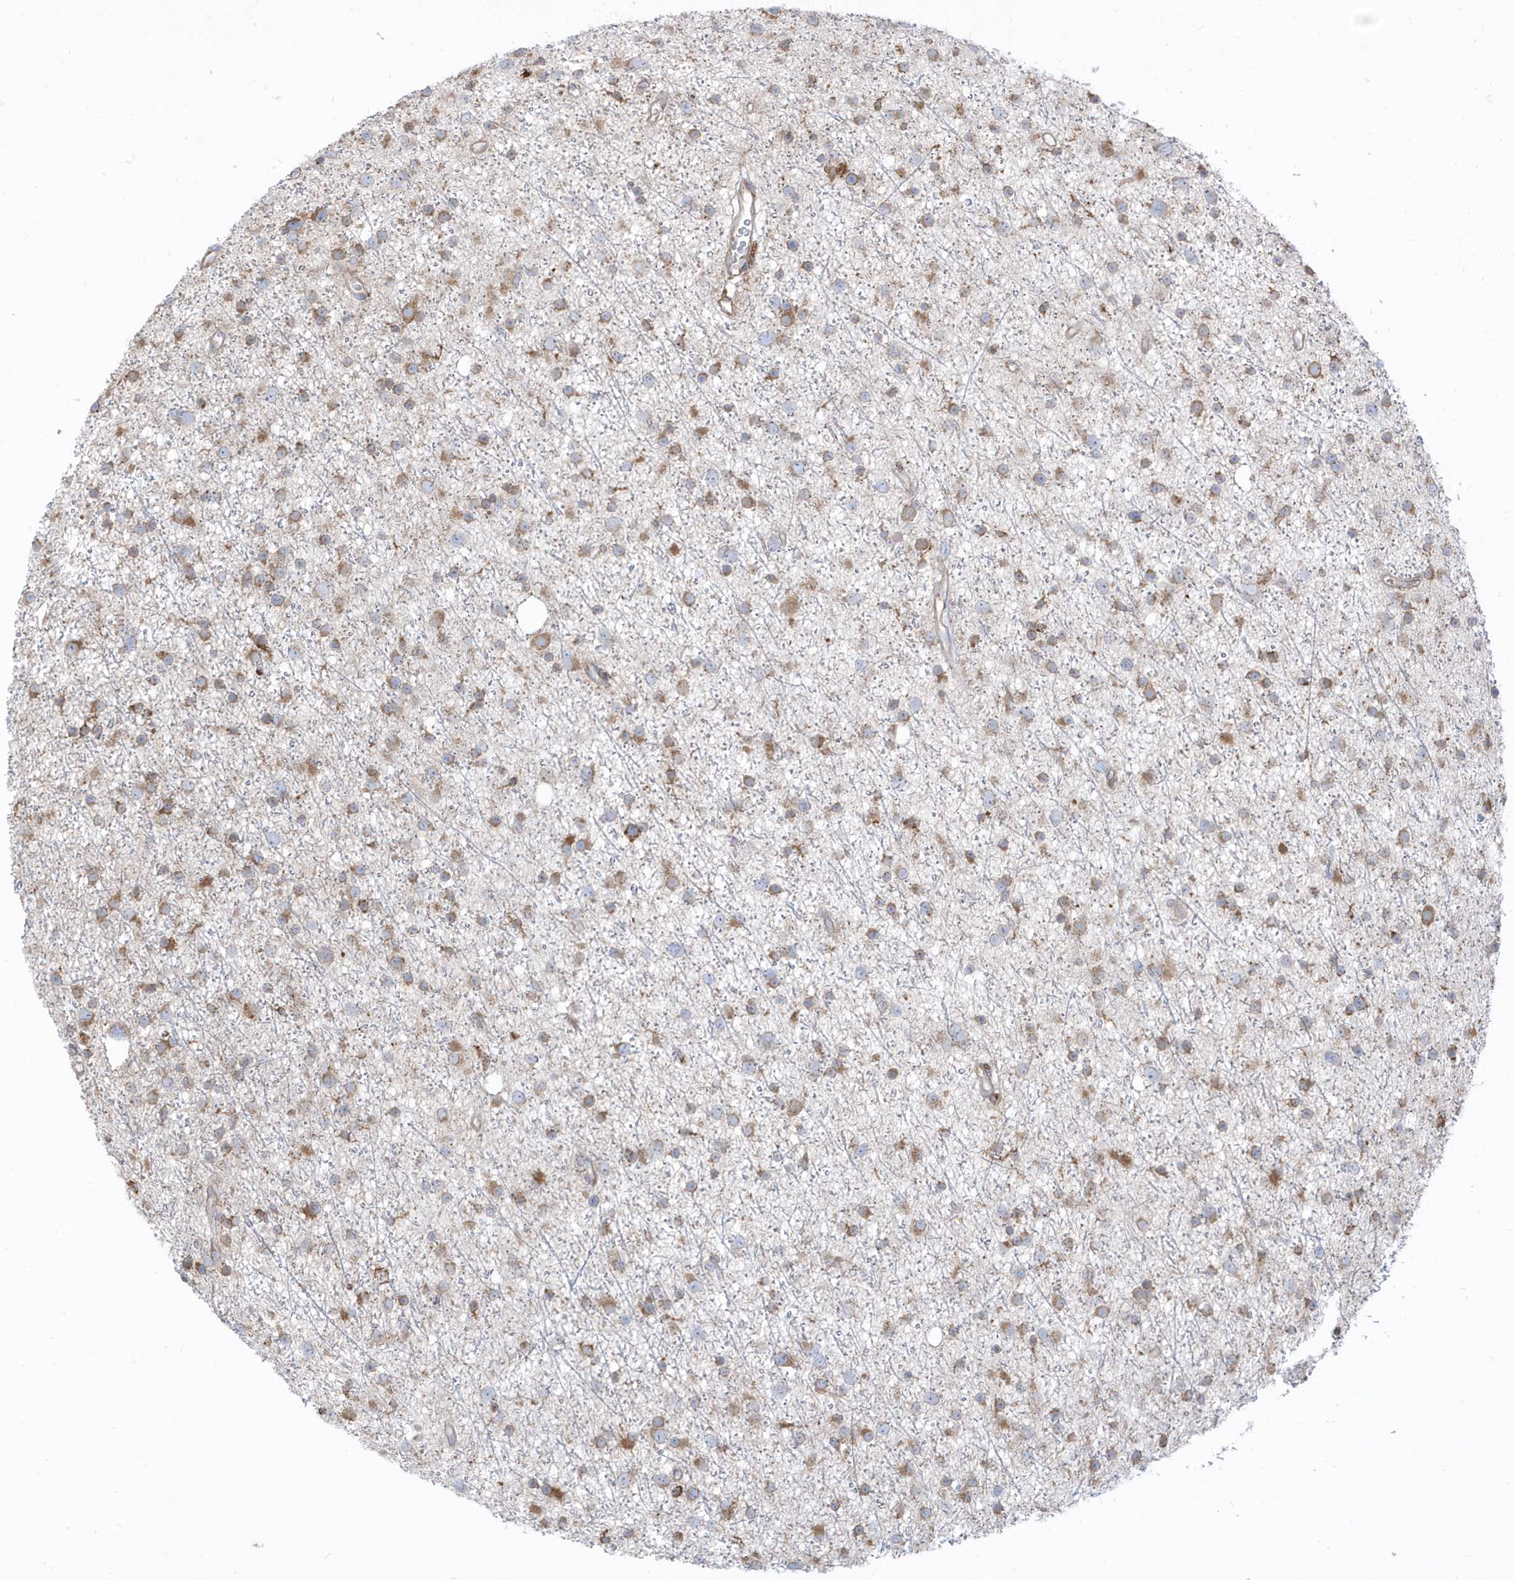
{"staining": {"intensity": "moderate", "quantity": "25%-75%", "location": "cytoplasmic/membranous"}, "tissue": "glioma", "cell_type": "Tumor cells", "image_type": "cancer", "snomed": [{"axis": "morphology", "description": "Glioma, malignant, Low grade"}, {"axis": "topography", "description": "Cerebral cortex"}], "caption": "Immunohistochemical staining of malignant low-grade glioma shows medium levels of moderate cytoplasmic/membranous protein expression in about 25%-75% of tumor cells.", "gene": "PDIA6", "patient": {"sex": "female", "age": 39}}